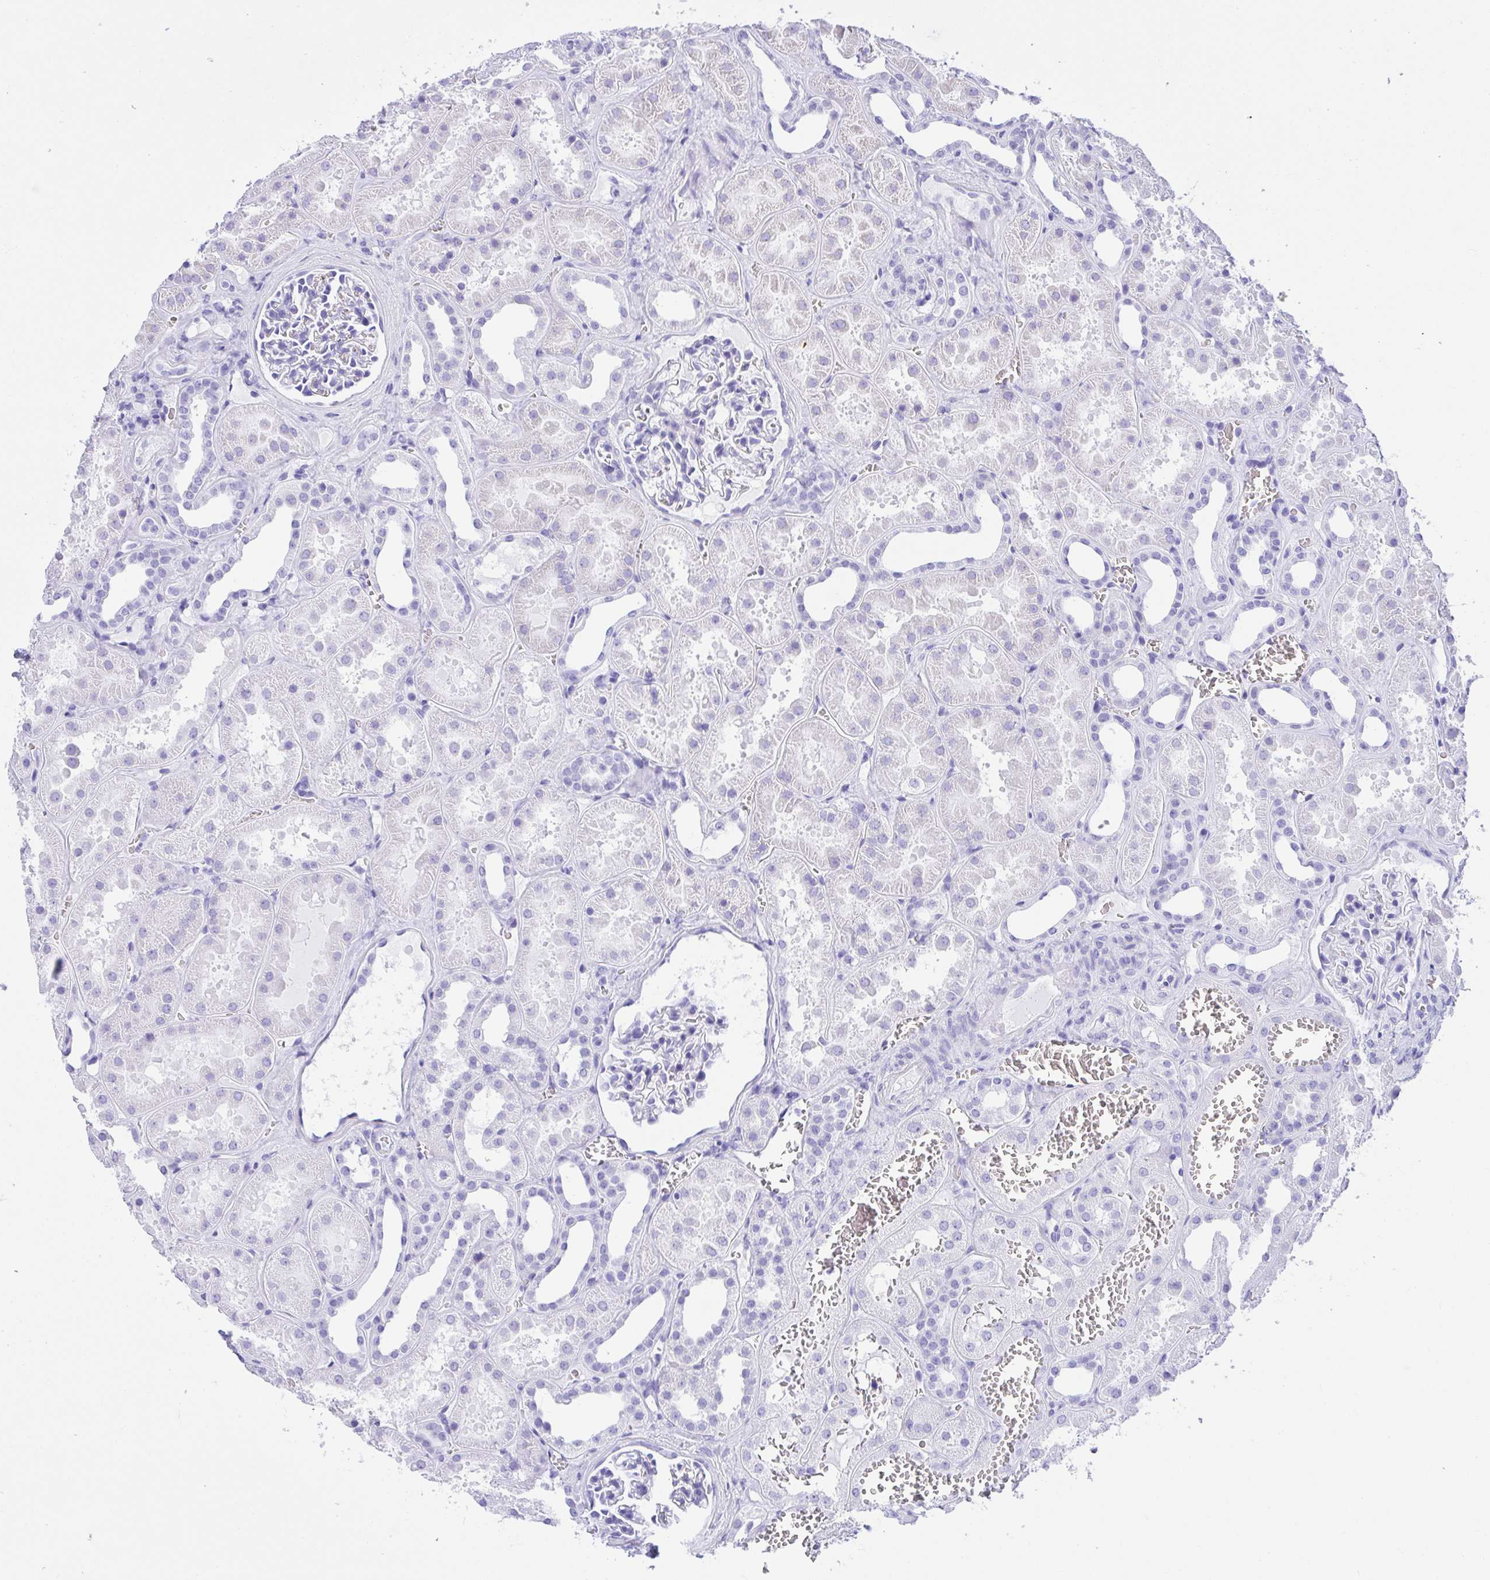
{"staining": {"intensity": "negative", "quantity": "none", "location": "none"}, "tissue": "kidney", "cell_type": "Cells in glomeruli", "image_type": "normal", "snomed": [{"axis": "morphology", "description": "Normal tissue, NOS"}, {"axis": "topography", "description": "Kidney"}], "caption": "This histopathology image is of unremarkable kidney stained with immunohistochemistry to label a protein in brown with the nuclei are counter-stained blue. There is no expression in cells in glomeruli.", "gene": "ANK1", "patient": {"sex": "female", "age": 41}}